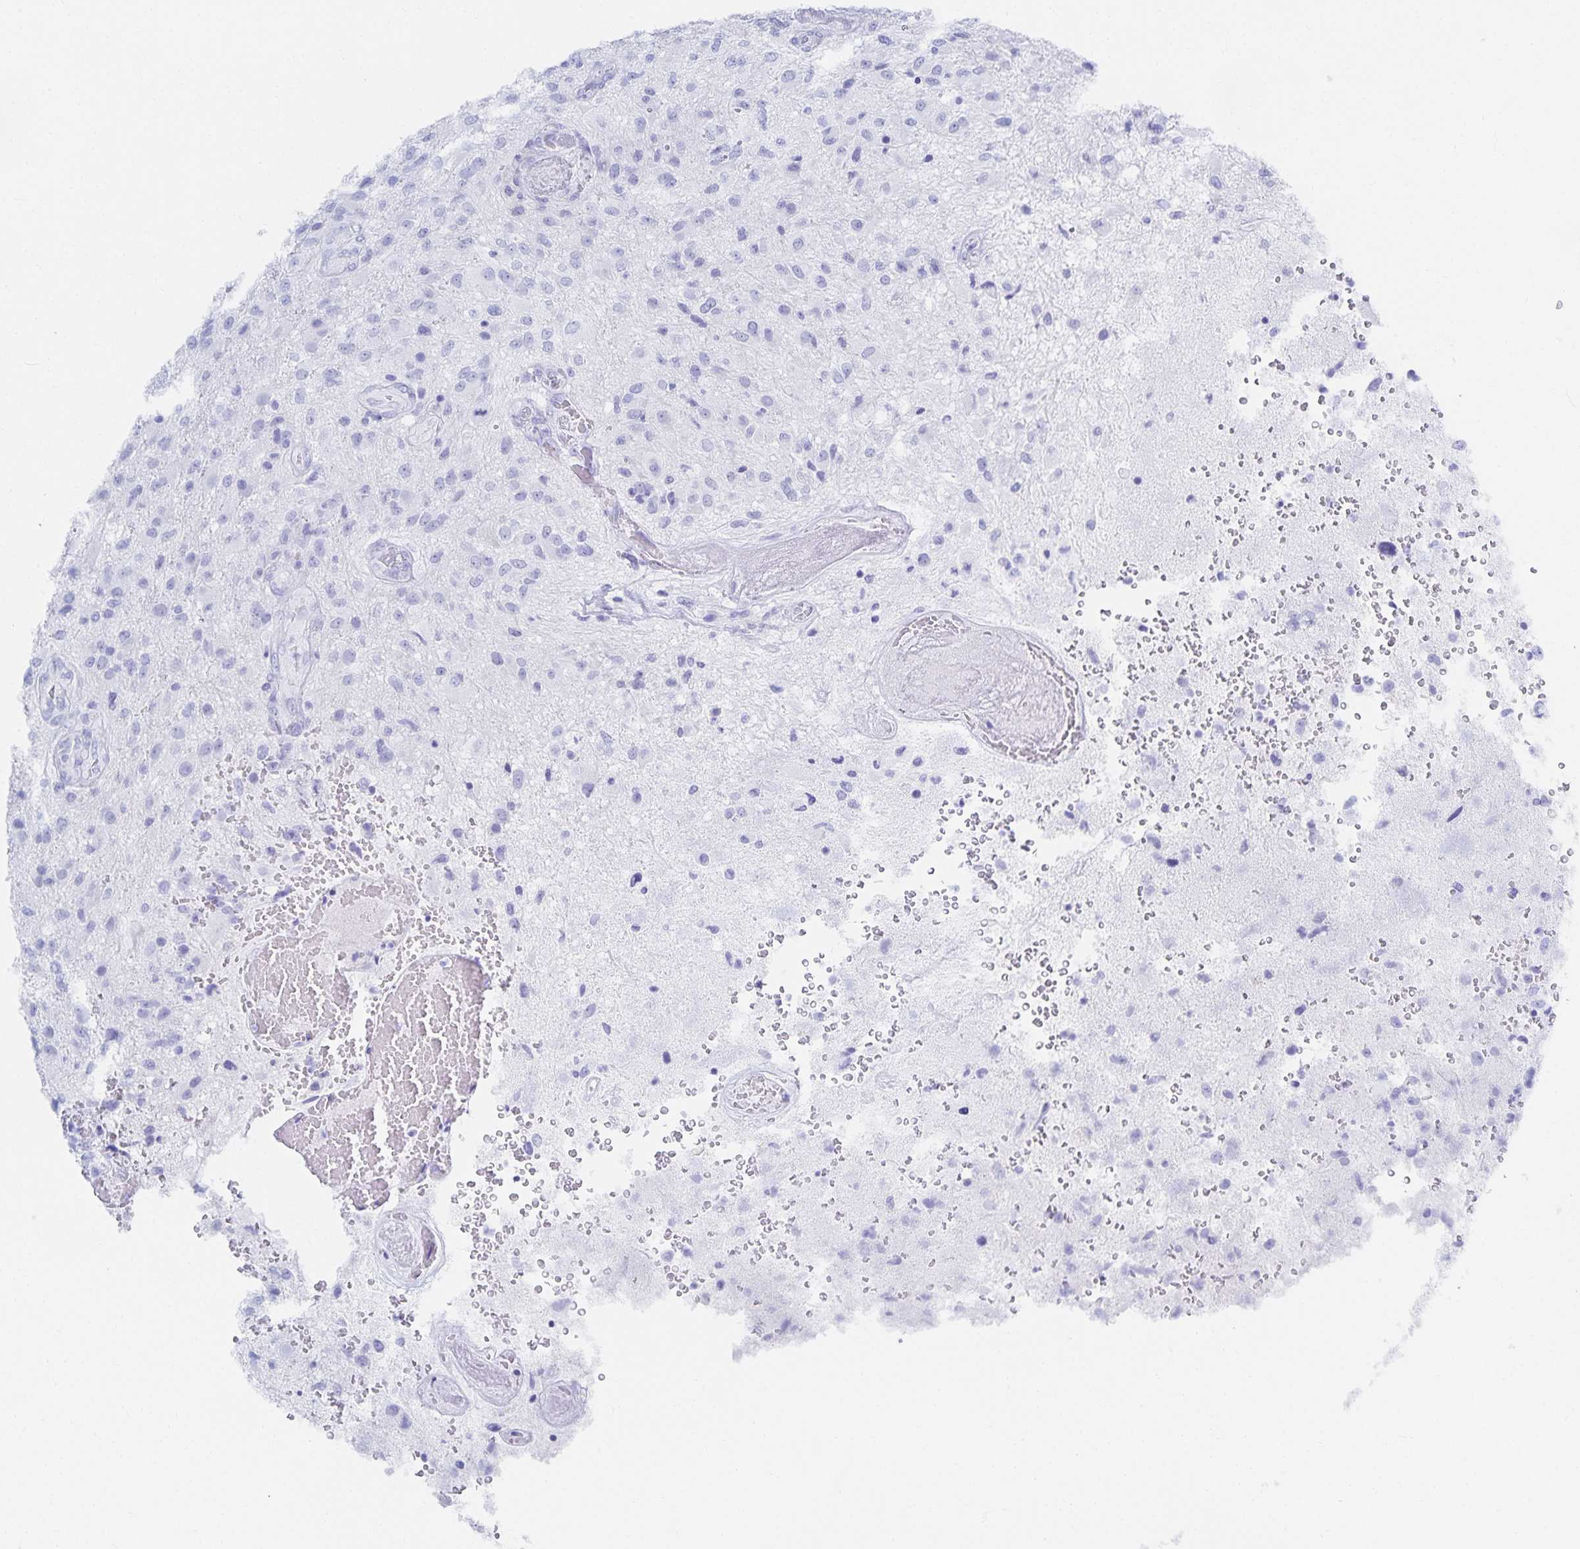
{"staining": {"intensity": "negative", "quantity": "none", "location": "none"}, "tissue": "glioma", "cell_type": "Tumor cells", "image_type": "cancer", "snomed": [{"axis": "morphology", "description": "Glioma, malignant, High grade"}, {"axis": "topography", "description": "Brain"}], "caption": "Immunohistochemistry (IHC) micrograph of neoplastic tissue: human glioma stained with DAB (3,3'-diaminobenzidine) exhibits no significant protein positivity in tumor cells.", "gene": "SNTN", "patient": {"sex": "male", "age": 53}}